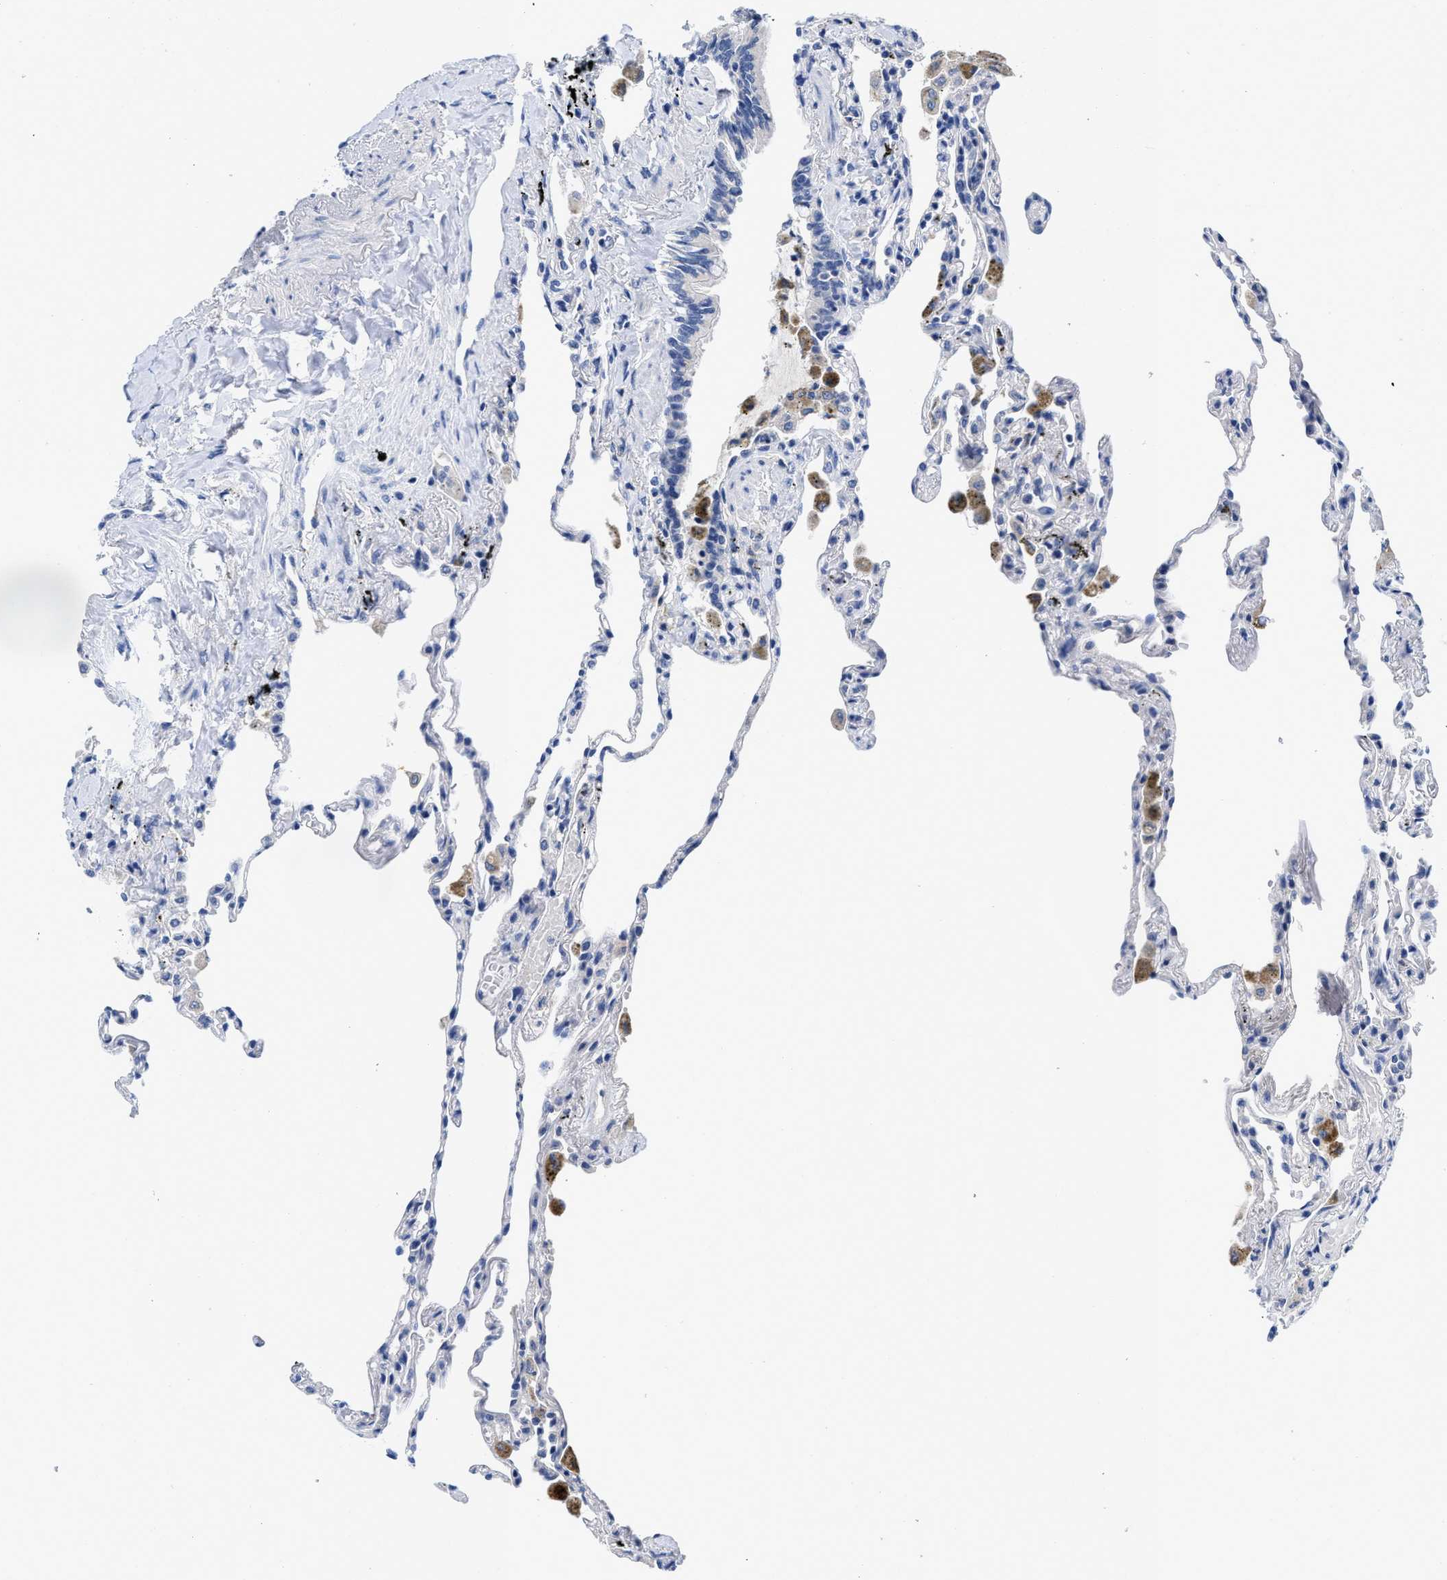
{"staining": {"intensity": "negative", "quantity": "none", "location": "none"}, "tissue": "lung", "cell_type": "Alveolar cells", "image_type": "normal", "snomed": [{"axis": "morphology", "description": "Normal tissue, NOS"}, {"axis": "topography", "description": "Lung"}], "caption": "IHC of normal lung reveals no positivity in alveolar cells.", "gene": "PYY", "patient": {"sex": "male", "age": 59}}